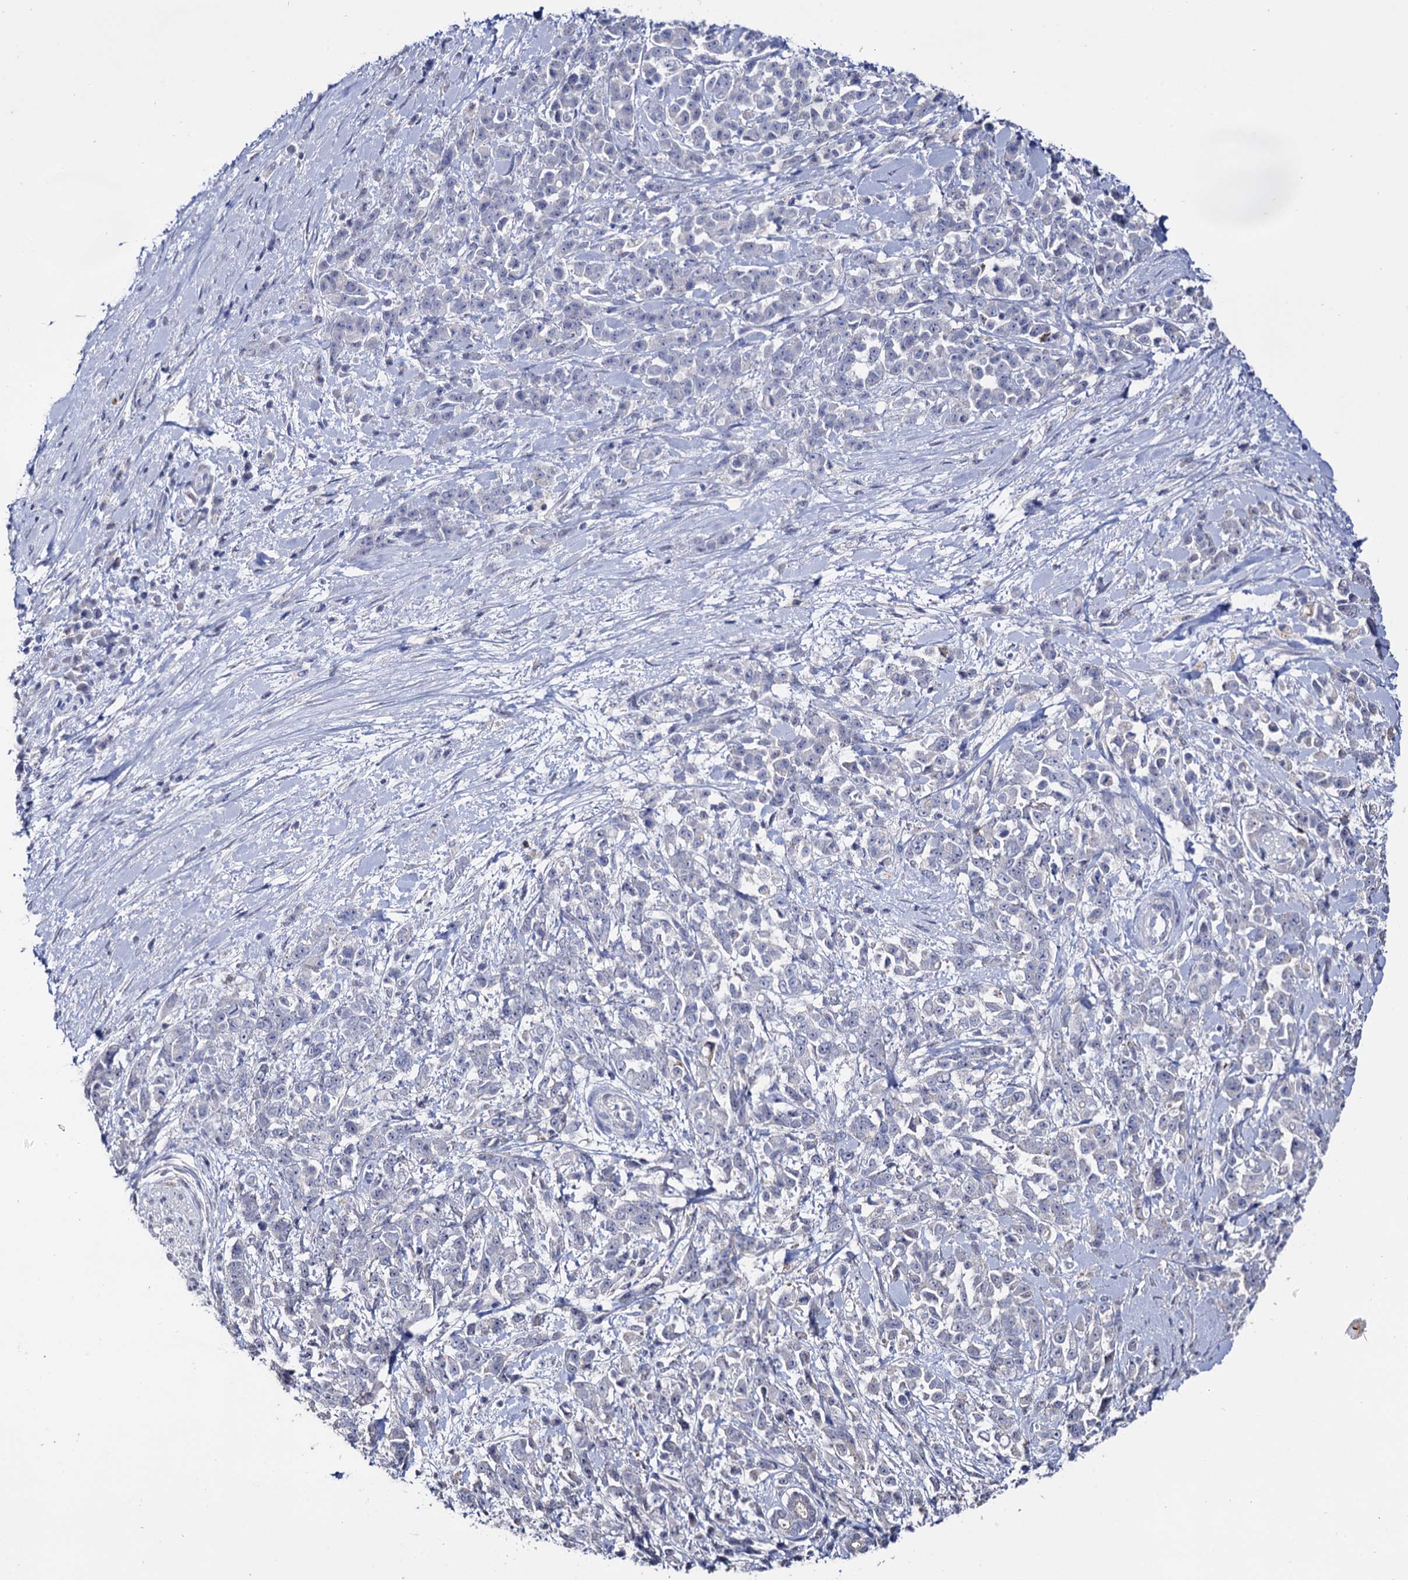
{"staining": {"intensity": "negative", "quantity": "none", "location": "none"}, "tissue": "pancreatic cancer", "cell_type": "Tumor cells", "image_type": "cancer", "snomed": [{"axis": "morphology", "description": "Normal tissue, NOS"}, {"axis": "morphology", "description": "Adenocarcinoma, NOS"}, {"axis": "topography", "description": "Pancreas"}], "caption": "Immunohistochemistry (IHC) photomicrograph of neoplastic tissue: human pancreatic cancer stained with DAB (3,3'-diaminobenzidine) displays no significant protein staining in tumor cells.", "gene": "MICAL2", "patient": {"sex": "female", "age": 64}}